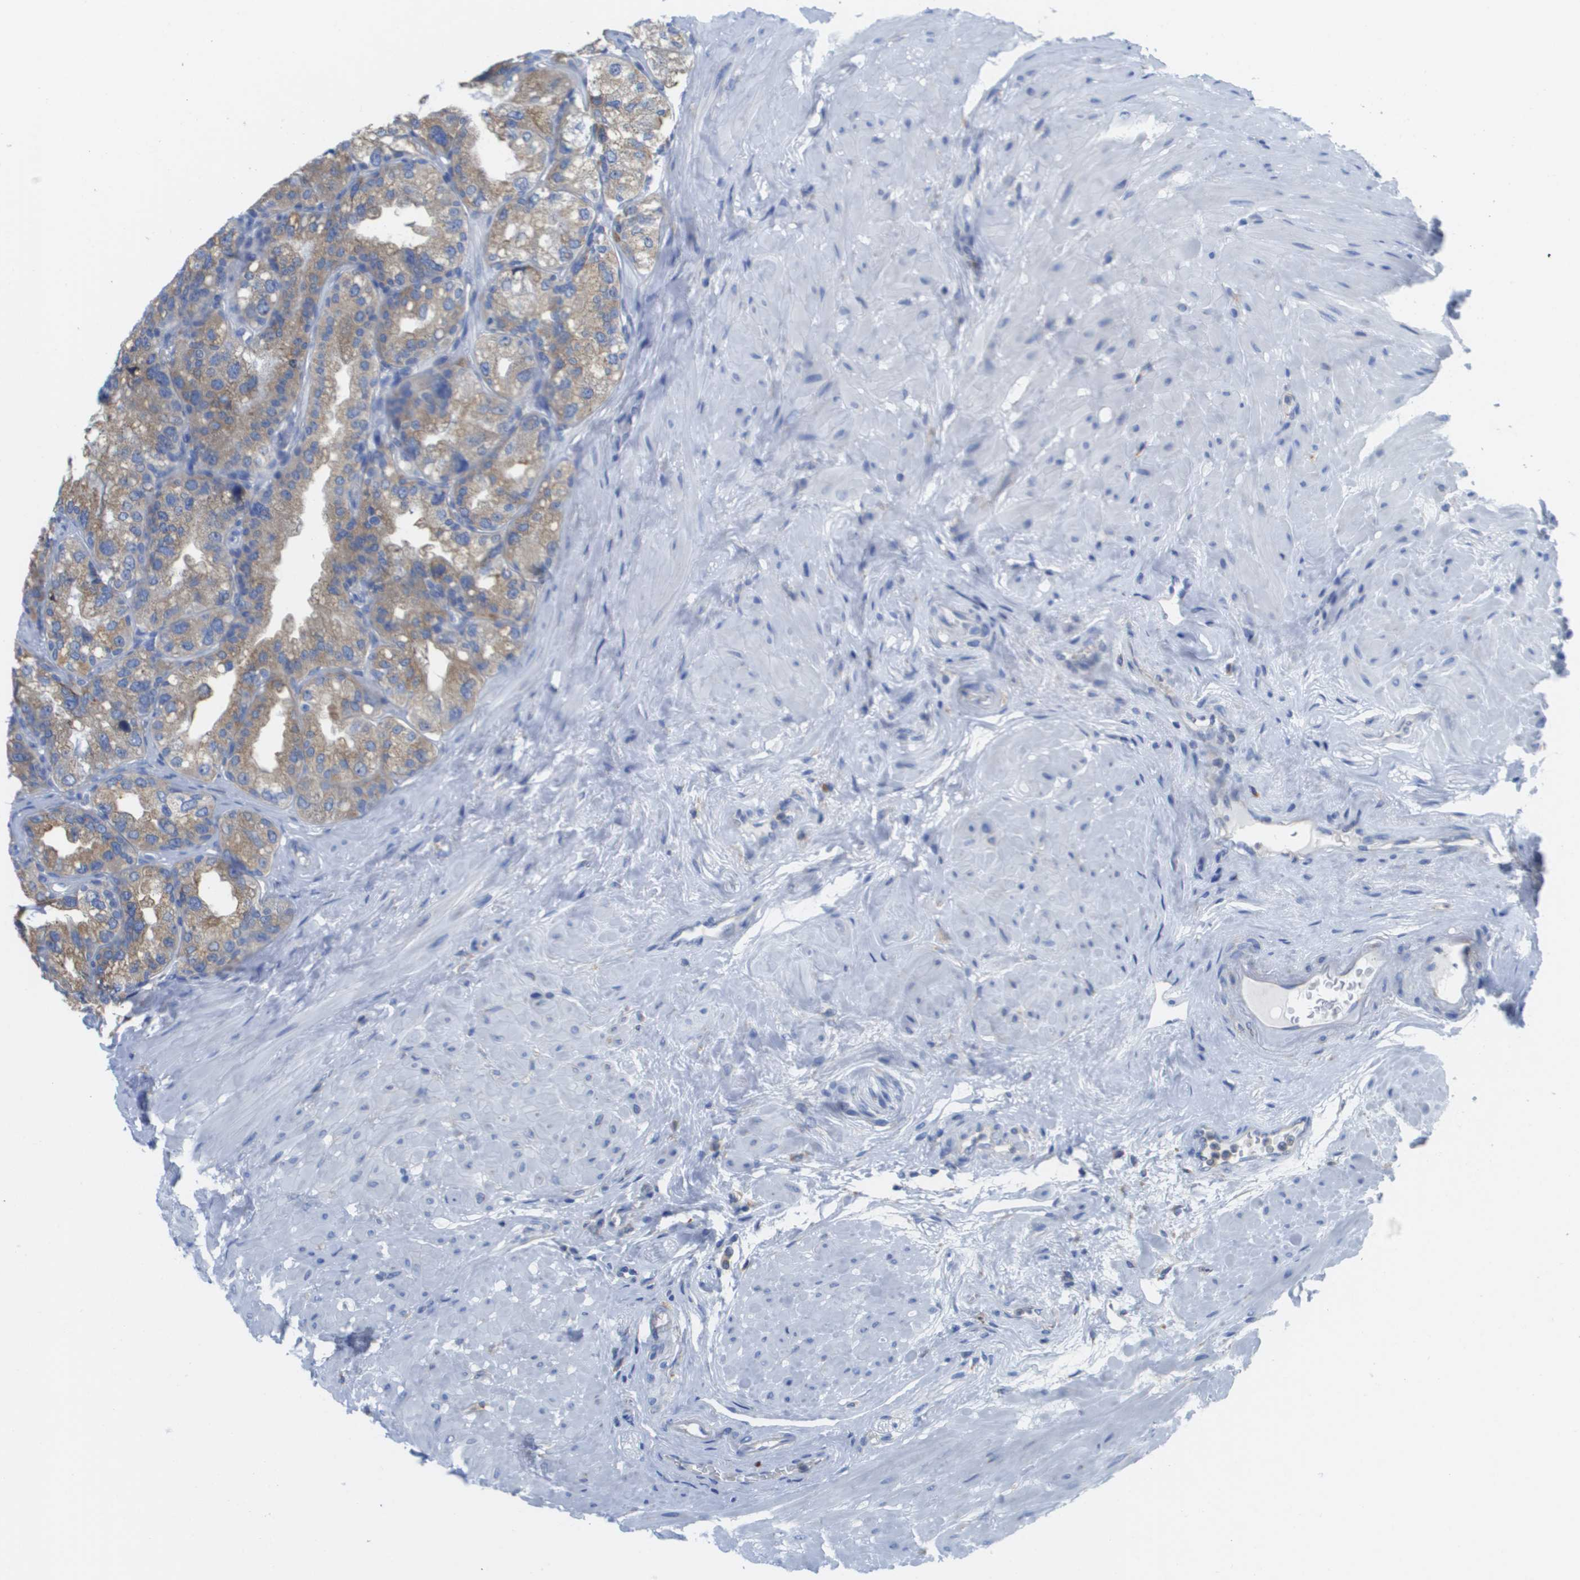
{"staining": {"intensity": "moderate", "quantity": "25%-75%", "location": "cytoplasmic/membranous"}, "tissue": "seminal vesicle", "cell_type": "Glandular cells", "image_type": "normal", "snomed": [{"axis": "morphology", "description": "Normal tissue, NOS"}, {"axis": "topography", "description": "Seminal veicle"}], "caption": "Moderate cytoplasmic/membranous protein positivity is seen in about 25%-75% of glandular cells in seminal vesicle.", "gene": "SDR42E1", "patient": {"sex": "male", "age": 68}}